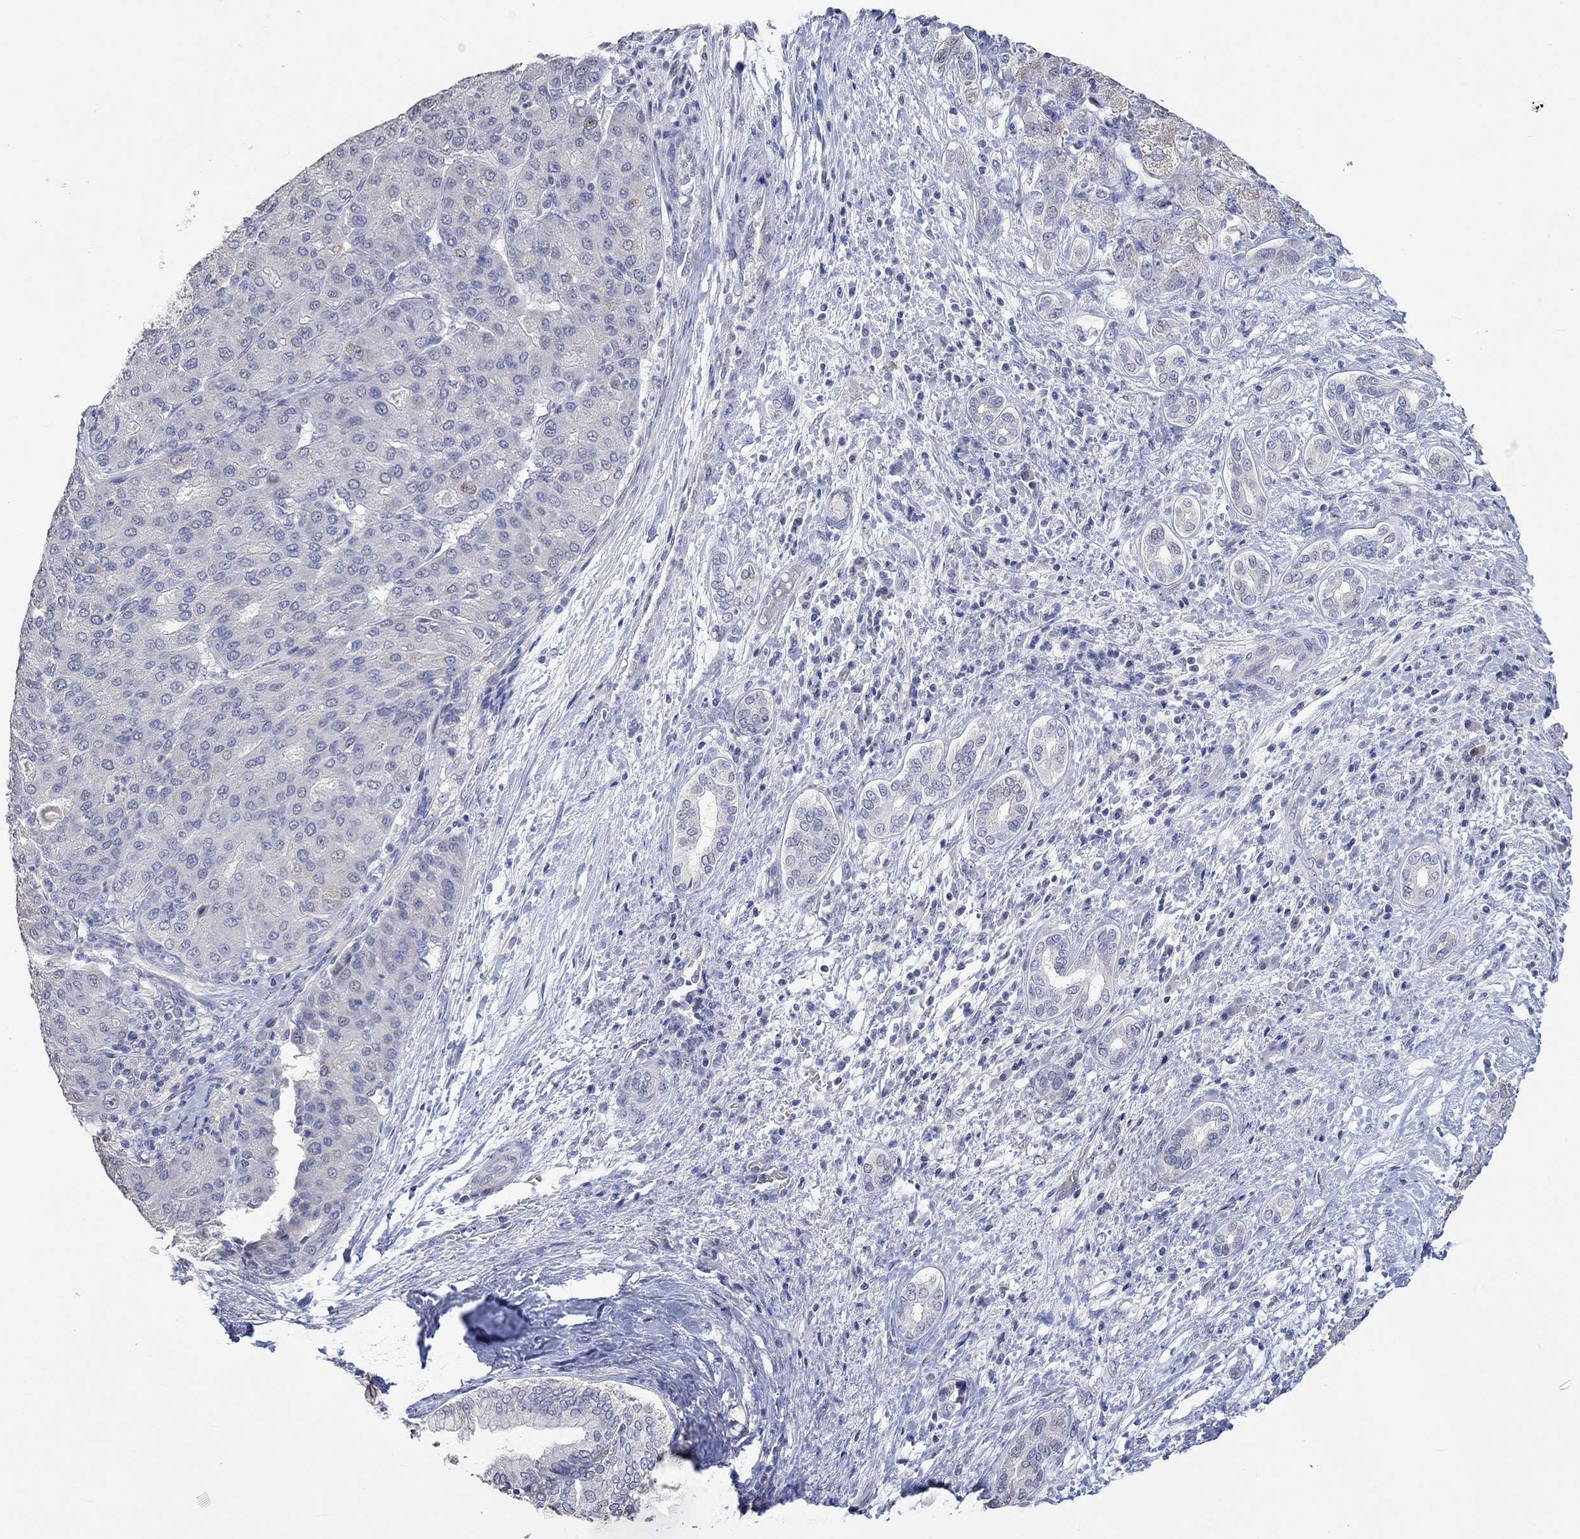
{"staining": {"intensity": "weak", "quantity": "<25%", "location": "cytoplasmic/membranous"}, "tissue": "liver cancer", "cell_type": "Tumor cells", "image_type": "cancer", "snomed": [{"axis": "morphology", "description": "Carcinoma, Hepatocellular, NOS"}, {"axis": "topography", "description": "Liver"}], "caption": "This is a histopathology image of IHC staining of hepatocellular carcinoma (liver), which shows no staining in tumor cells.", "gene": "PNMA5", "patient": {"sex": "male", "age": 65}}